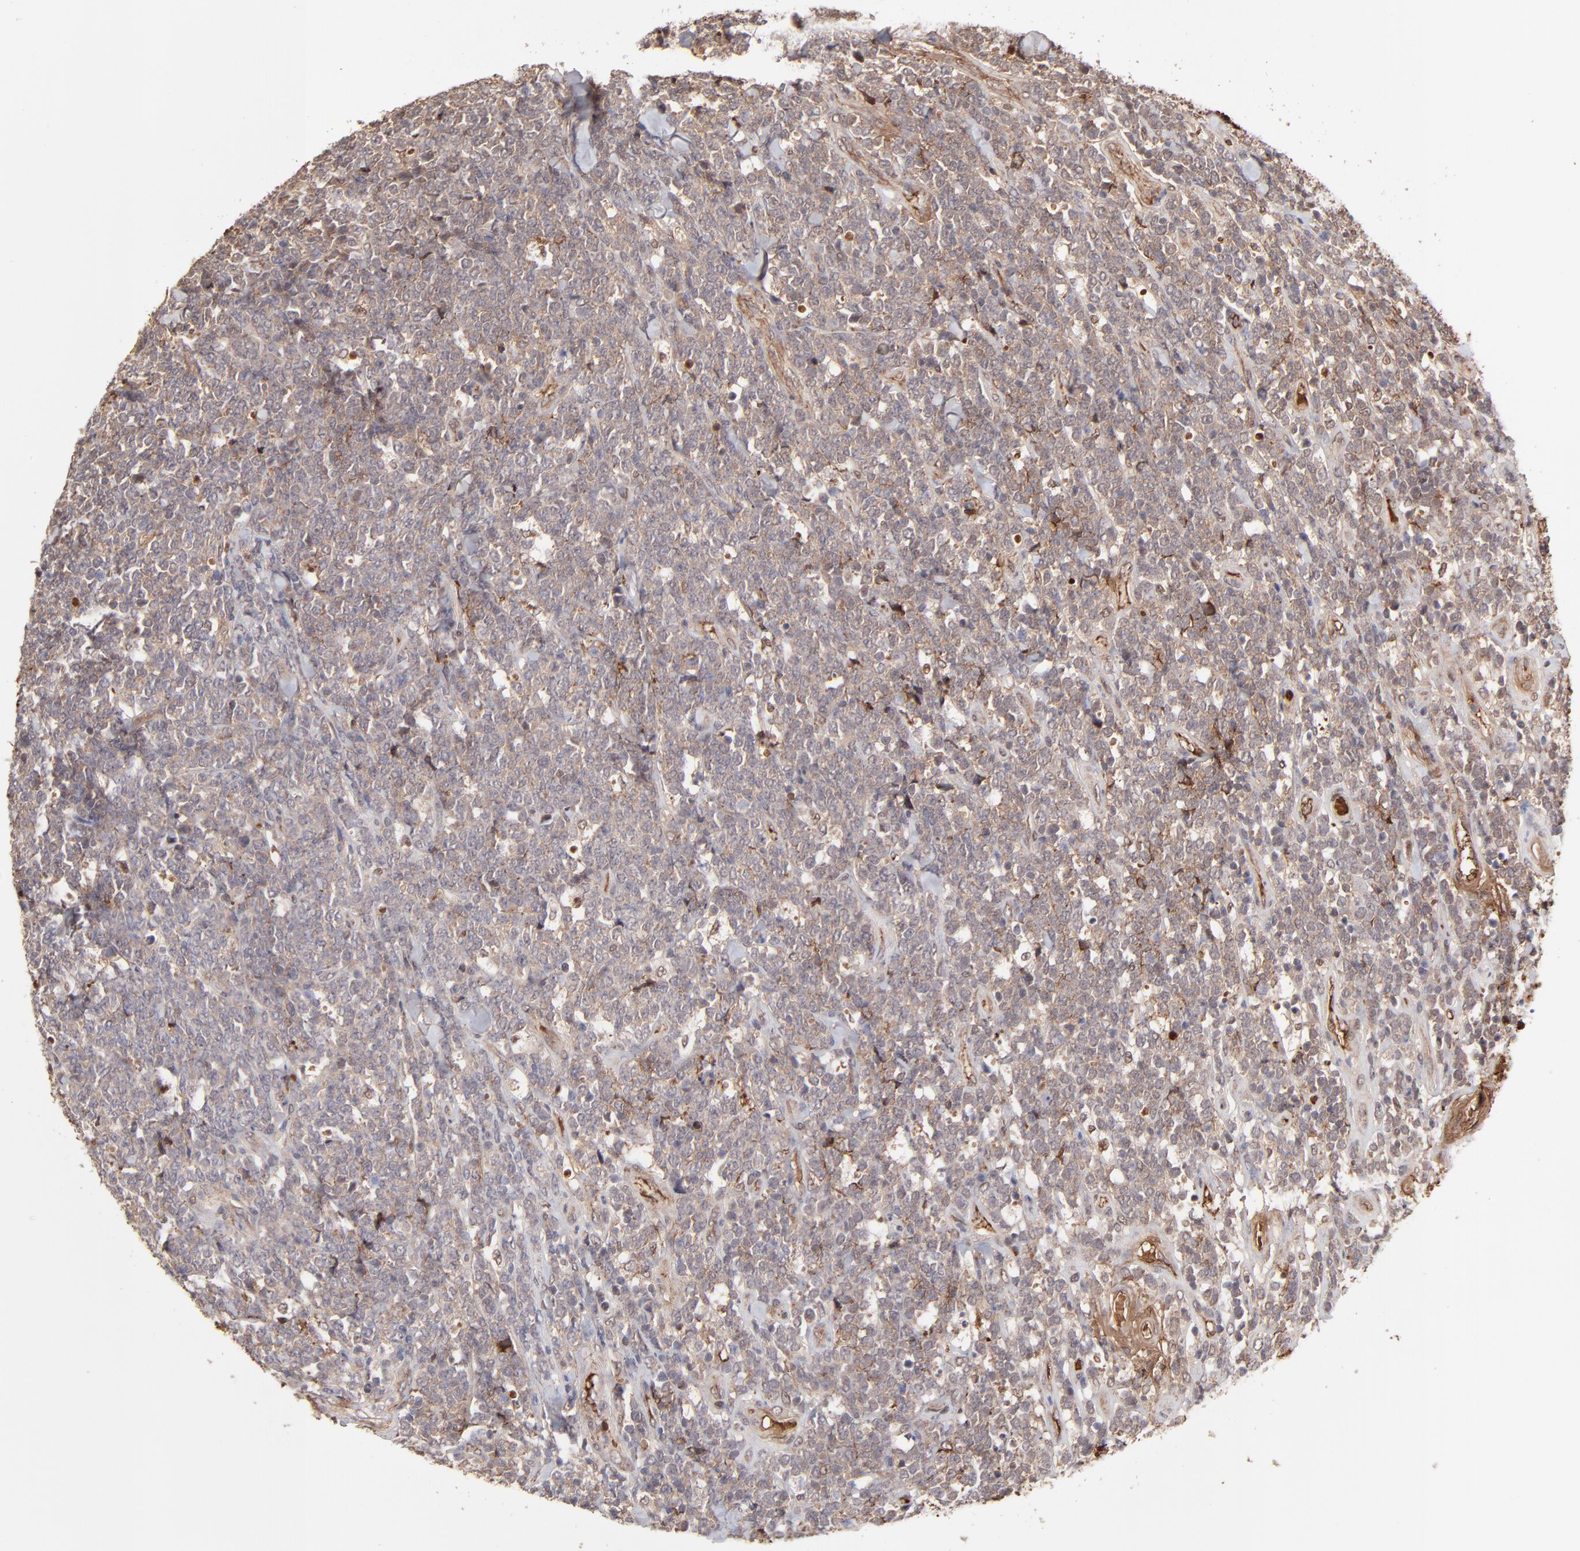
{"staining": {"intensity": "weak", "quantity": ">75%", "location": "cytoplasmic/membranous,nuclear"}, "tissue": "lymphoma", "cell_type": "Tumor cells", "image_type": "cancer", "snomed": [{"axis": "morphology", "description": "Malignant lymphoma, non-Hodgkin's type, High grade"}, {"axis": "topography", "description": "Small intestine"}, {"axis": "topography", "description": "Colon"}], "caption": "High-grade malignant lymphoma, non-Hodgkin's type tissue demonstrates weak cytoplasmic/membranous and nuclear staining in approximately >75% of tumor cells, visualized by immunohistochemistry. The staining is performed using DAB (3,3'-diaminobenzidine) brown chromogen to label protein expression. The nuclei are counter-stained blue using hematoxylin.", "gene": "PSMD14", "patient": {"sex": "male", "age": 8}}